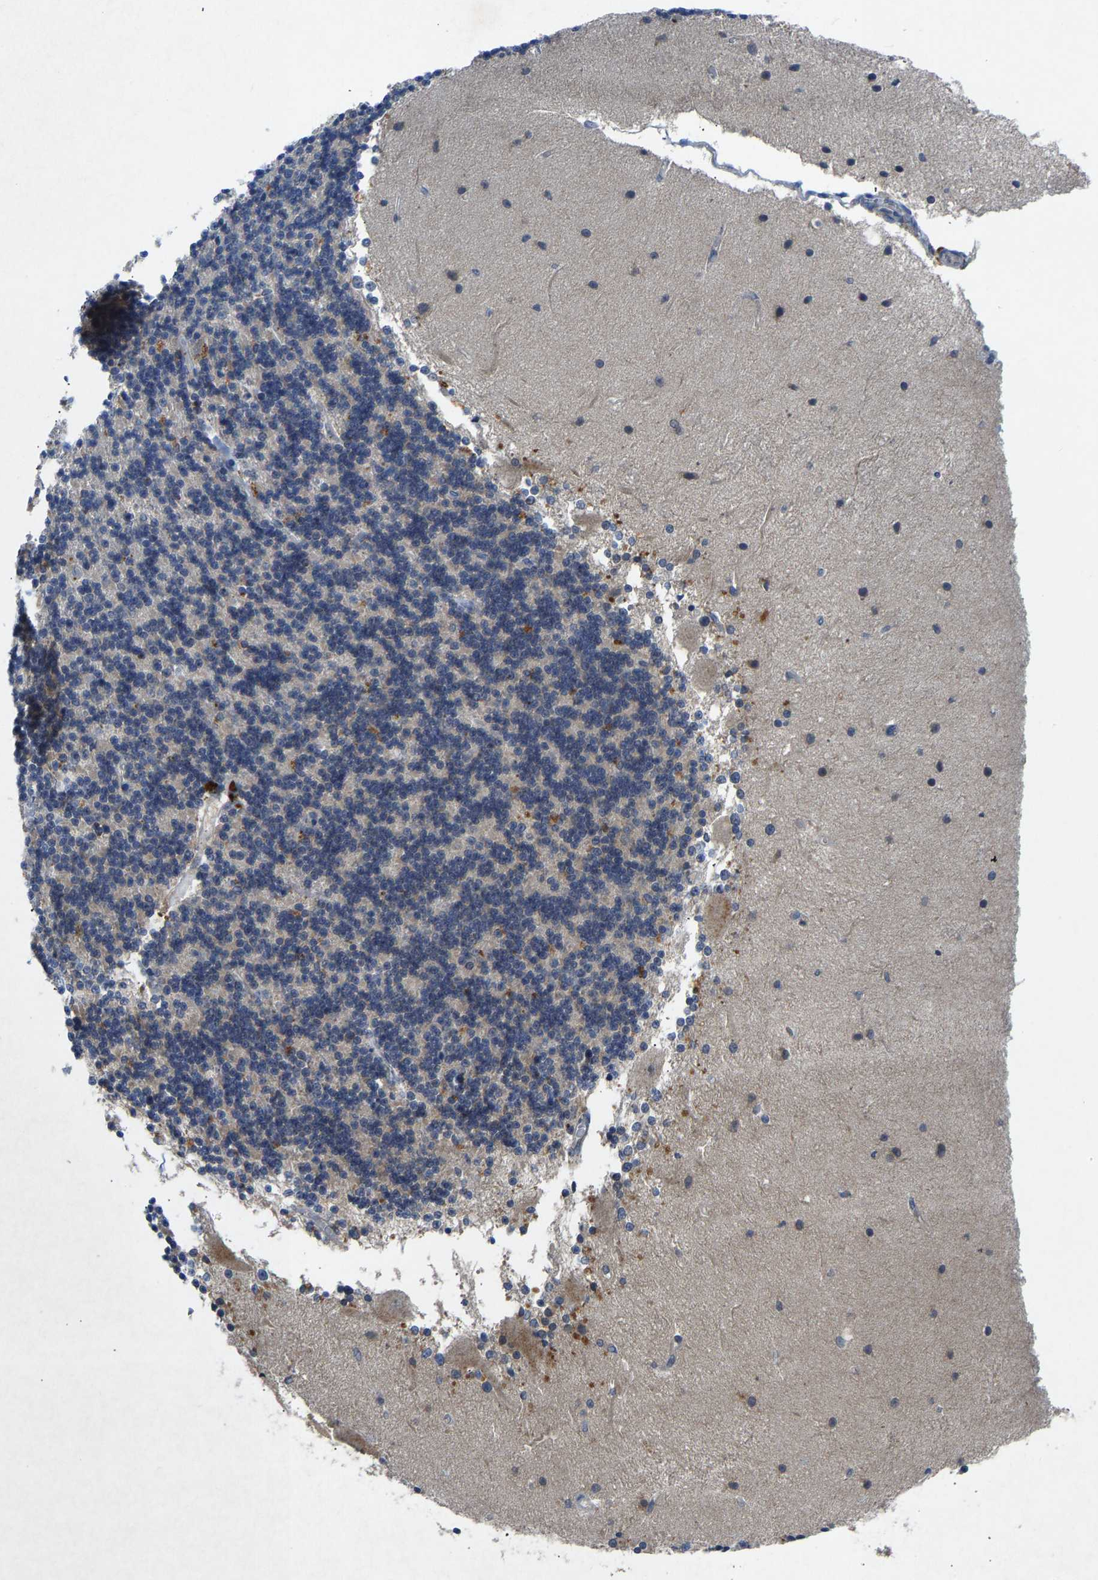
{"staining": {"intensity": "weak", "quantity": "<25%", "location": "cytoplasmic/membranous"}, "tissue": "cerebellum", "cell_type": "Cells in granular layer", "image_type": "normal", "snomed": [{"axis": "morphology", "description": "Normal tissue, NOS"}, {"axis": "topography", "description": "Cerebellum"}], "caption": "The micrograph displays no significant expression in cells in granular layer of cerebellum.", "gene": "PDE7A", "patient": {"sex": "female", "age": 54}}